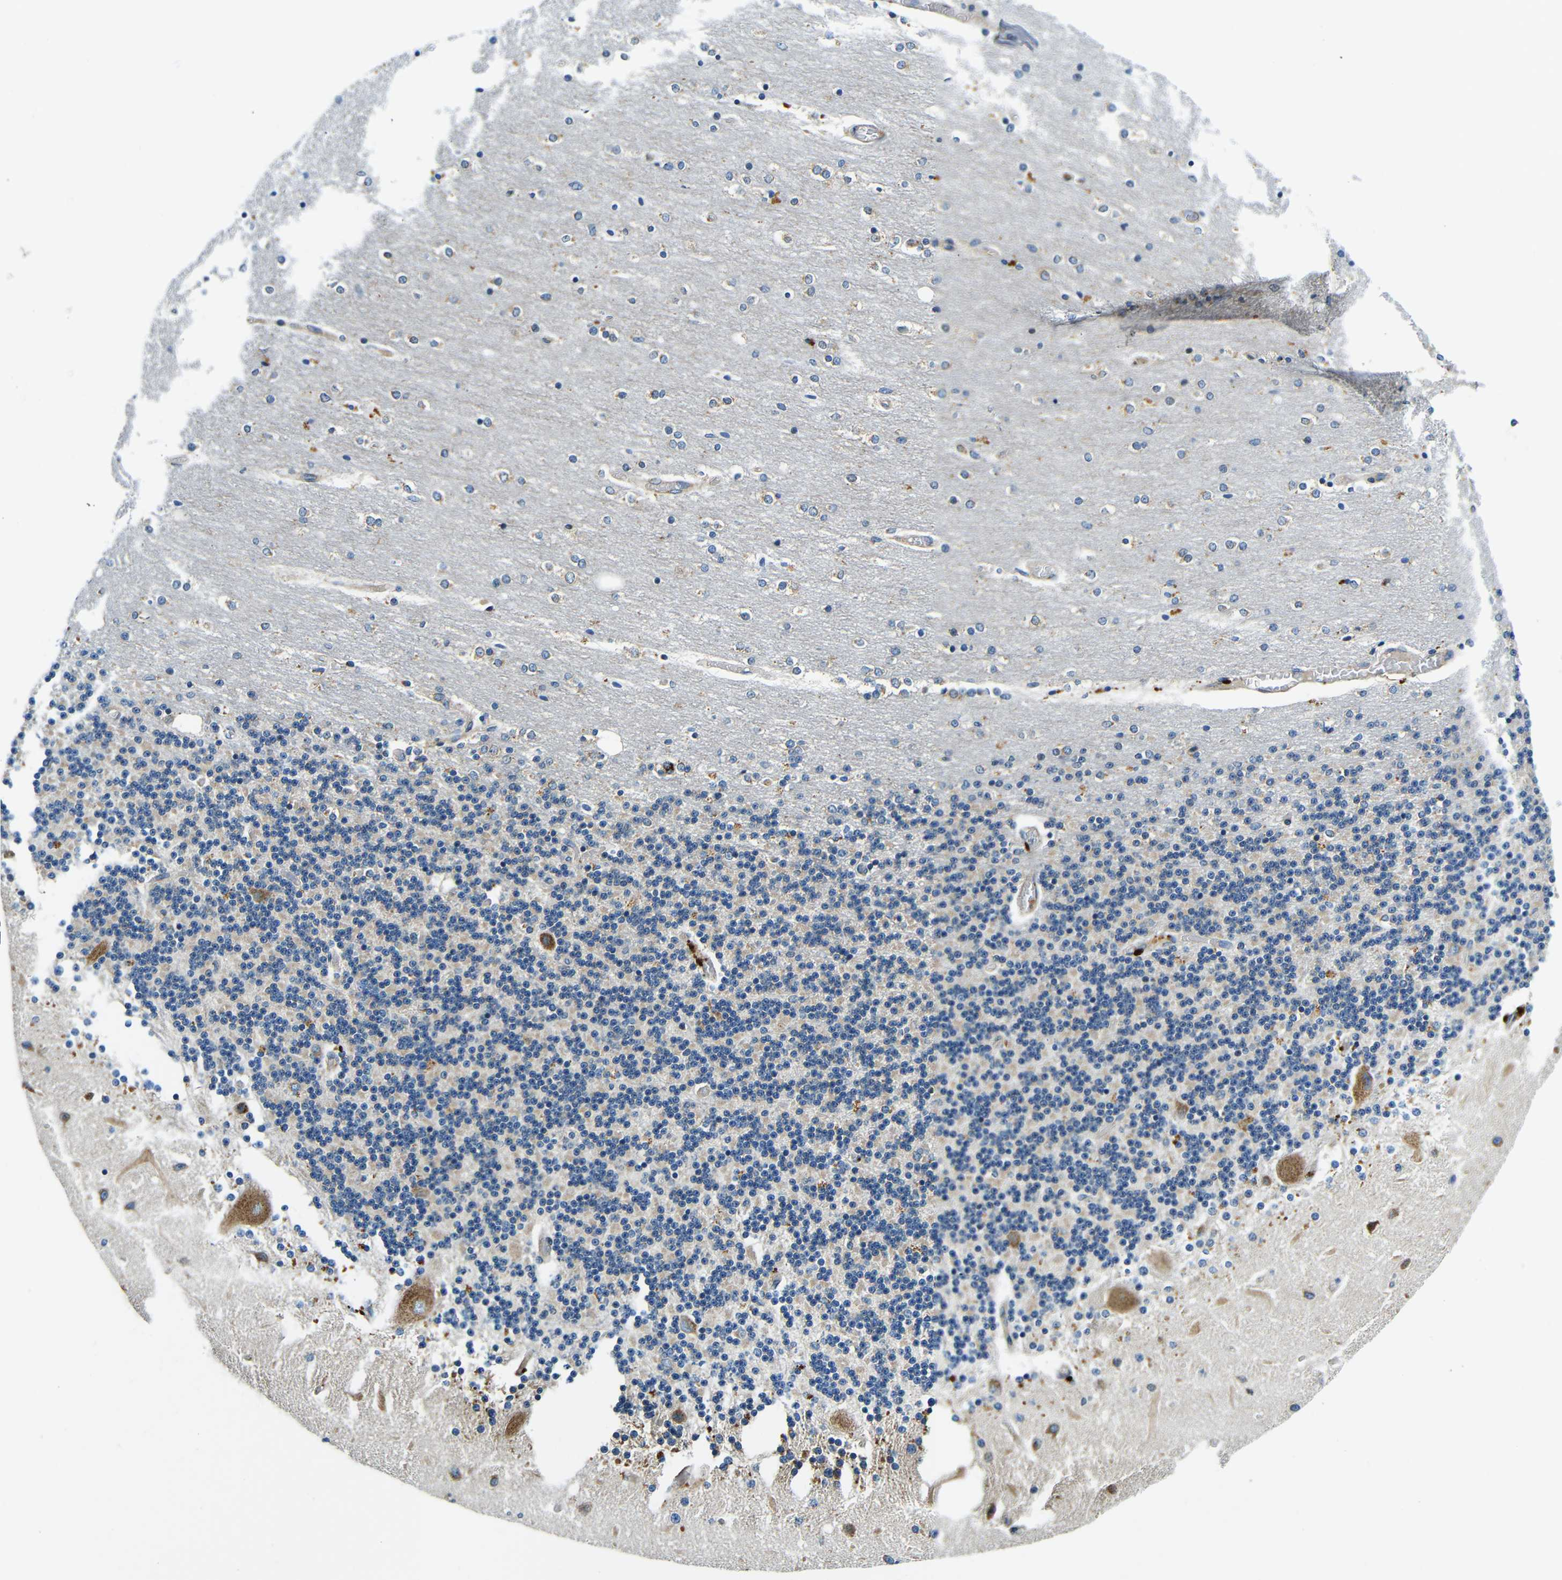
{"staining": {"intensity": "weak", "quantity": "<25%", "location": "cytoplasmic/membranous"}, "tissue": "cerebellum", "cell_type": "Cells in granular layer", "image_type": "normal", "snomed": [{"axis": "morphology", "description": "Normal tissue, NOS"}, {"axis": "topography", "description": "Cerebellum"}], "caption": "Immunohistochemistry photomicrograph of normal human cerebellum stained for a protein (brown), which exhibits no expression in cells in granular layer.", "gene": "USO1", "patient": {"sex": "female", "age": 54}}